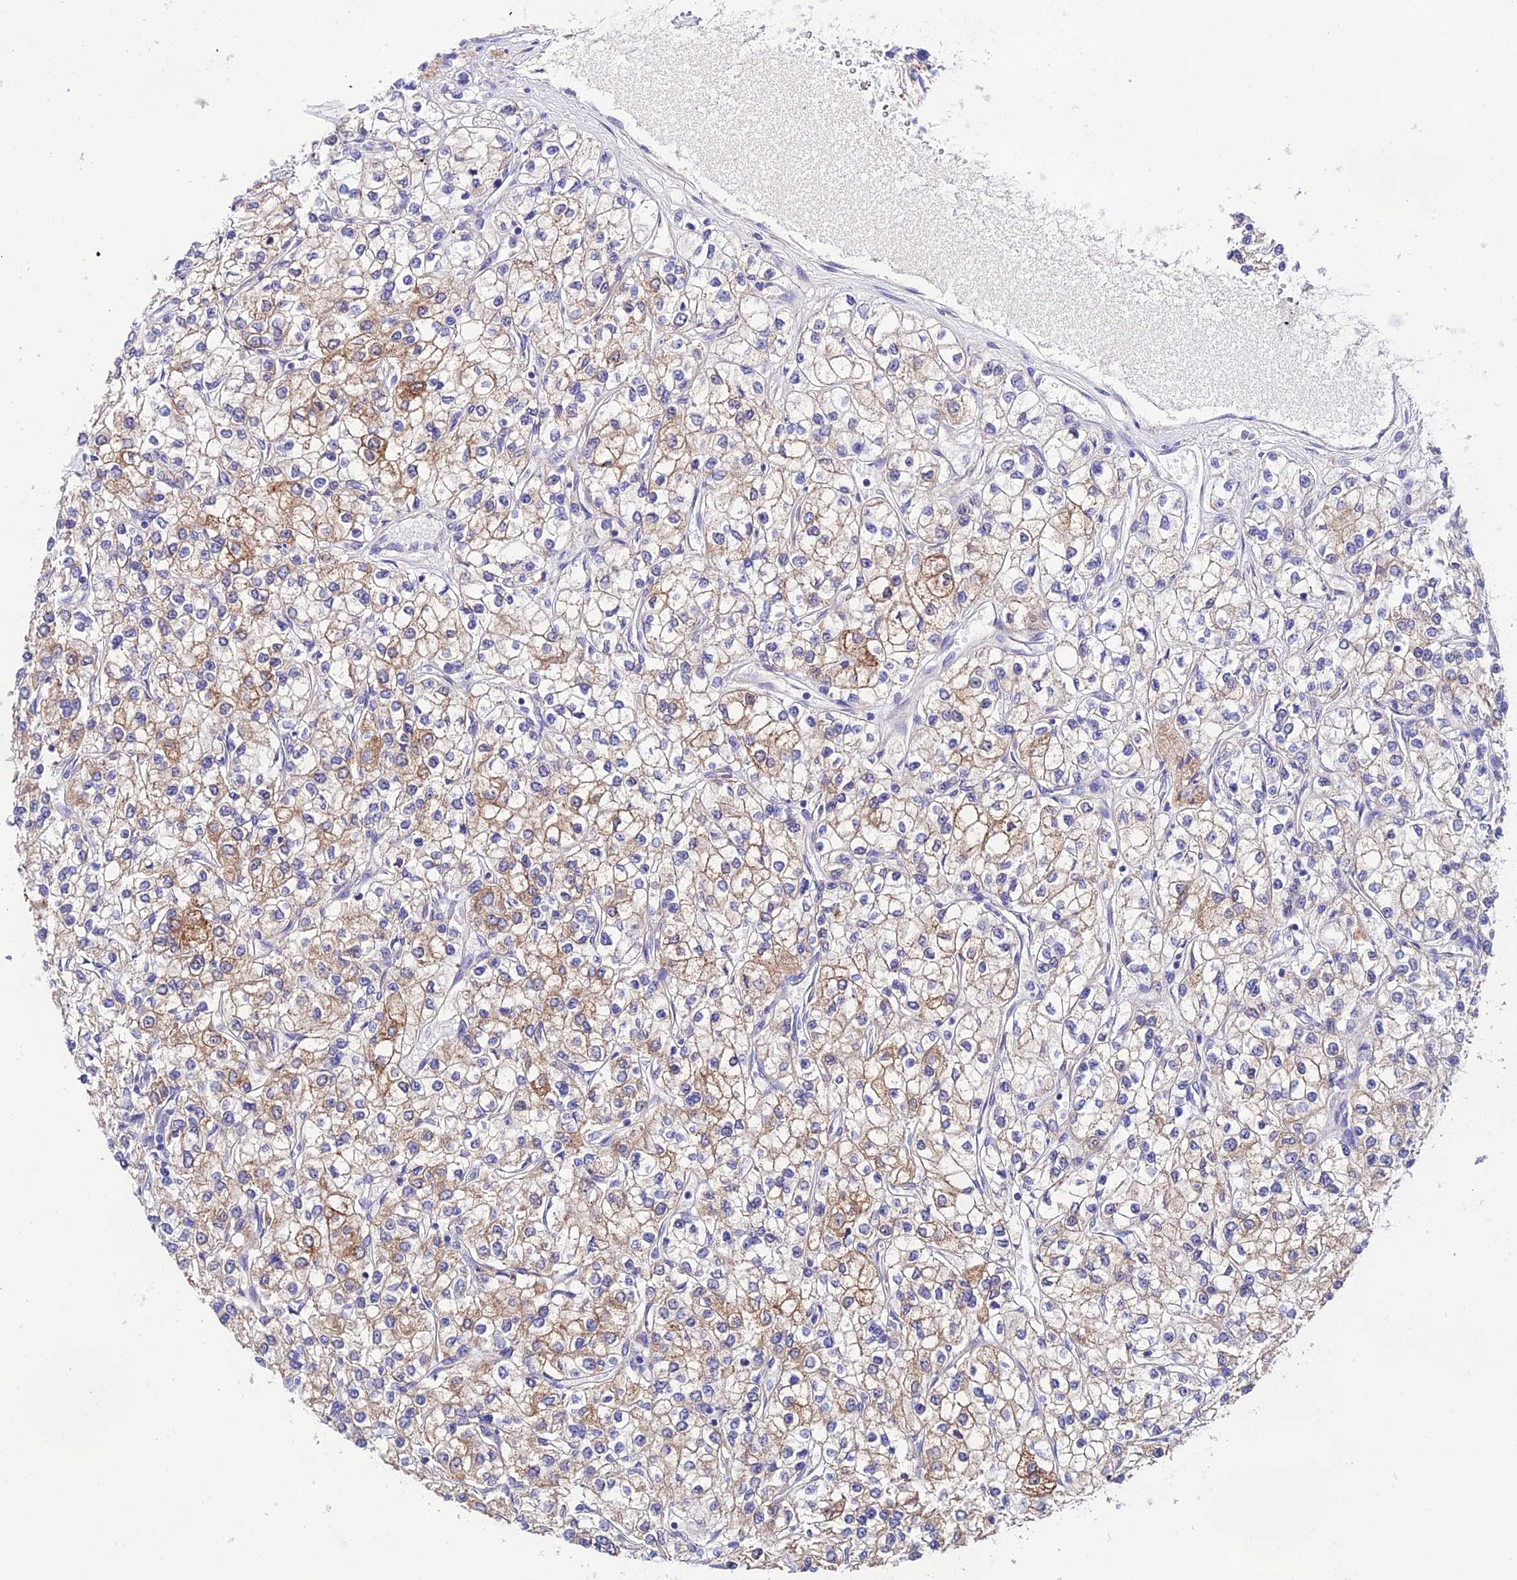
{"staining": {"intensity": "moderate", "quantity": "25%-75%", "location": "cytoplasmic/membranous"}, "tissue": "renal cancer", "cell_type": "Tumor cells", "image_type": "cancer", "snomed": [{"axis": "morphology", "description": "Adenocarcinoma, NOS"}, {"axis": "topography", "description": "Kidney"}], "caption": "A high-resolution histopathology image shows IHC staining of renal cancer (adenocarcinoma), which demonstrates moderate cytoplasmic/membranous positivity in about 25%-75% of tumor cells.", "gene": "LACTB2", "patient": {"sex": "male", "age": 80}}